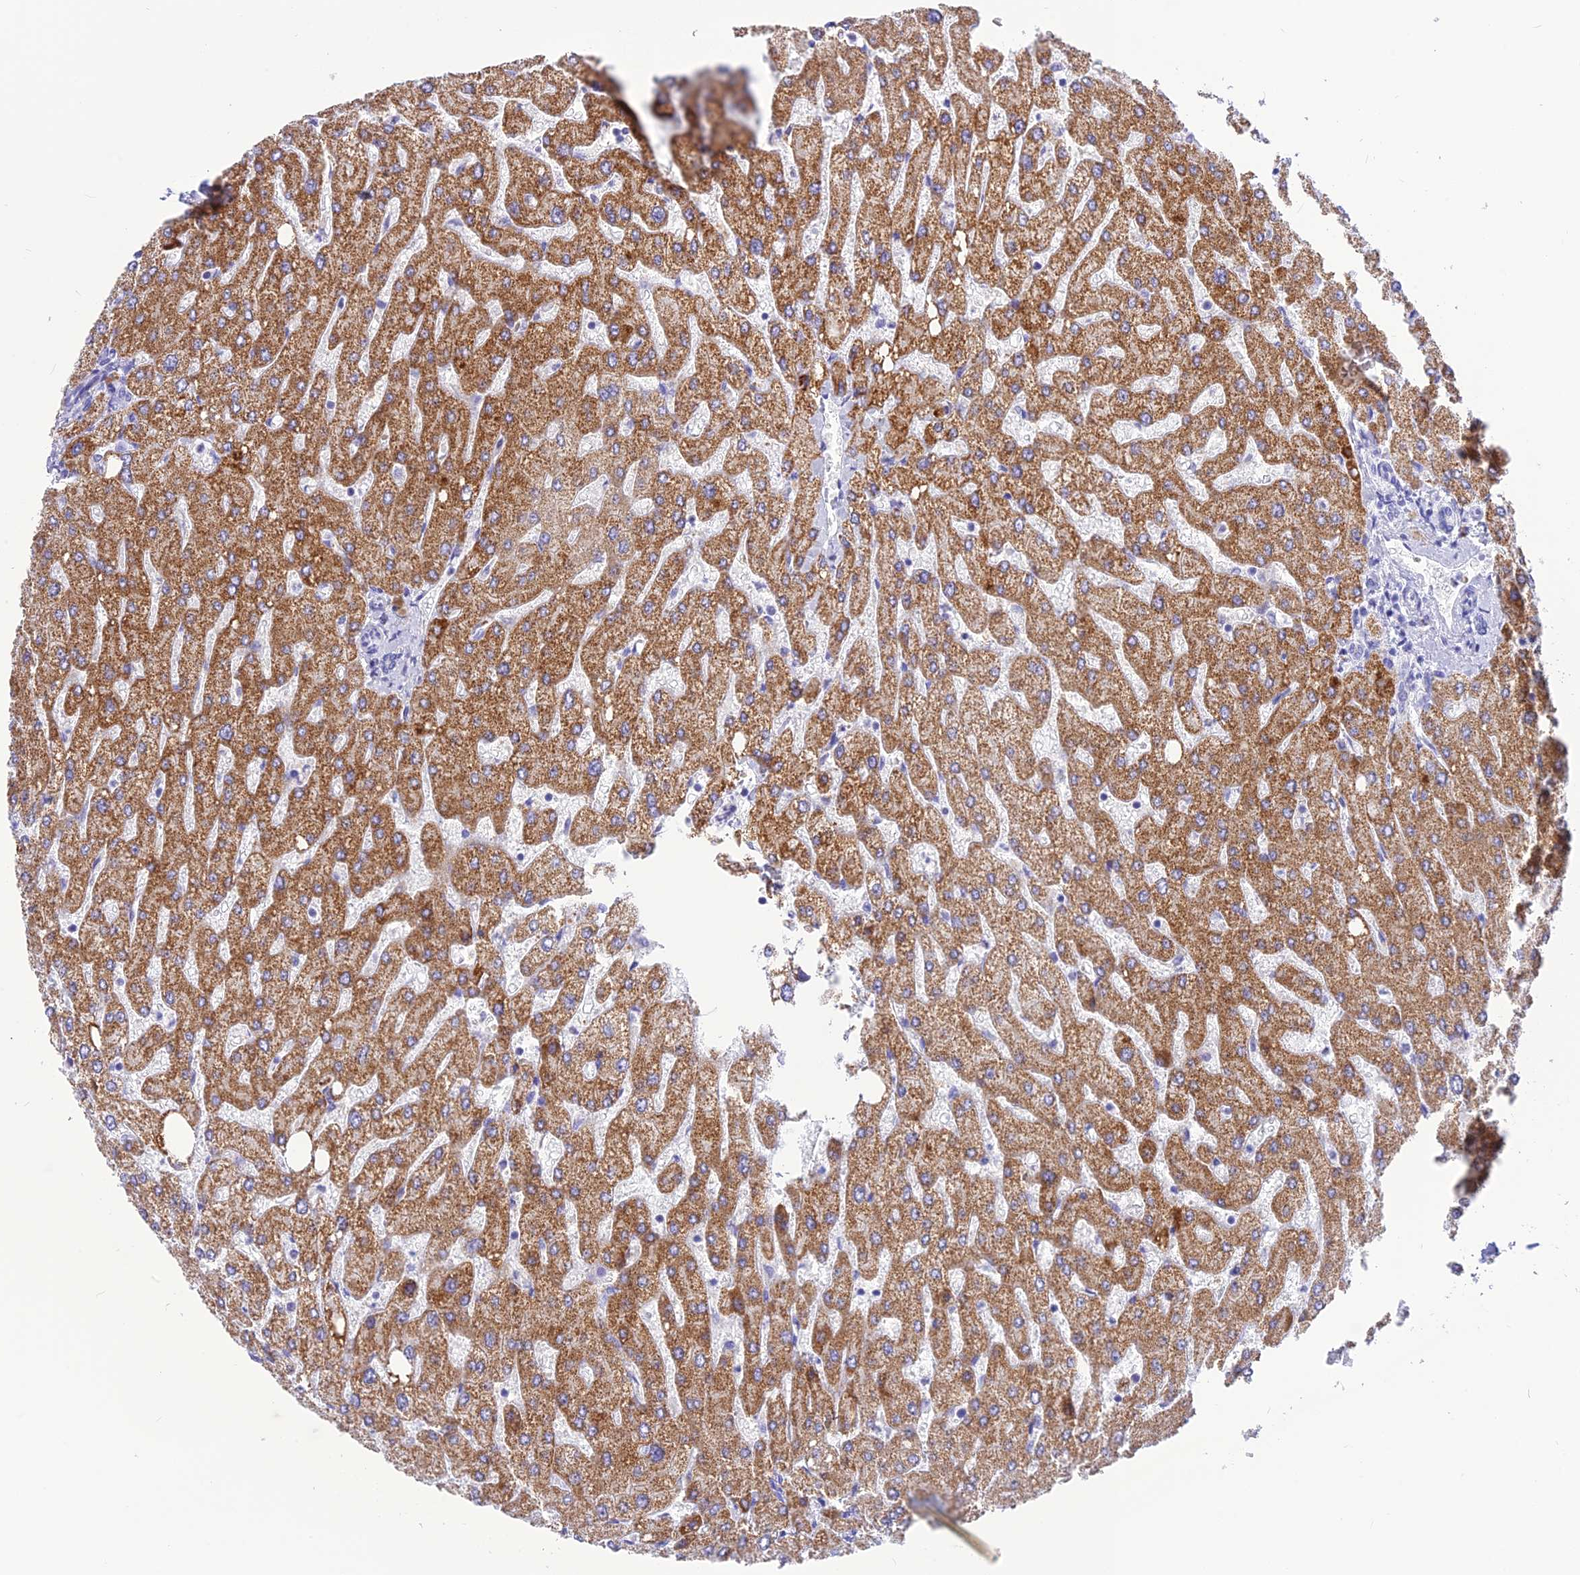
{"staining": {"intensity": "negative", "quantity": "none", "location": "none"}, "tissue": "liver", "cell_type": "Cholangiocytes", "image_type": "normal", "snomed": [{"axis": "morphology", "description": "Normal tissue, NOS"}, {"axis": "topography", "description": "Liver"}], "caption": "High power microscopy image of an IHC micrograph of benign liver, revealing no significant positivity in cholangiocytes.", "gene": "GLYATL1B", "patient": {"sex": "male", "age": 55}}